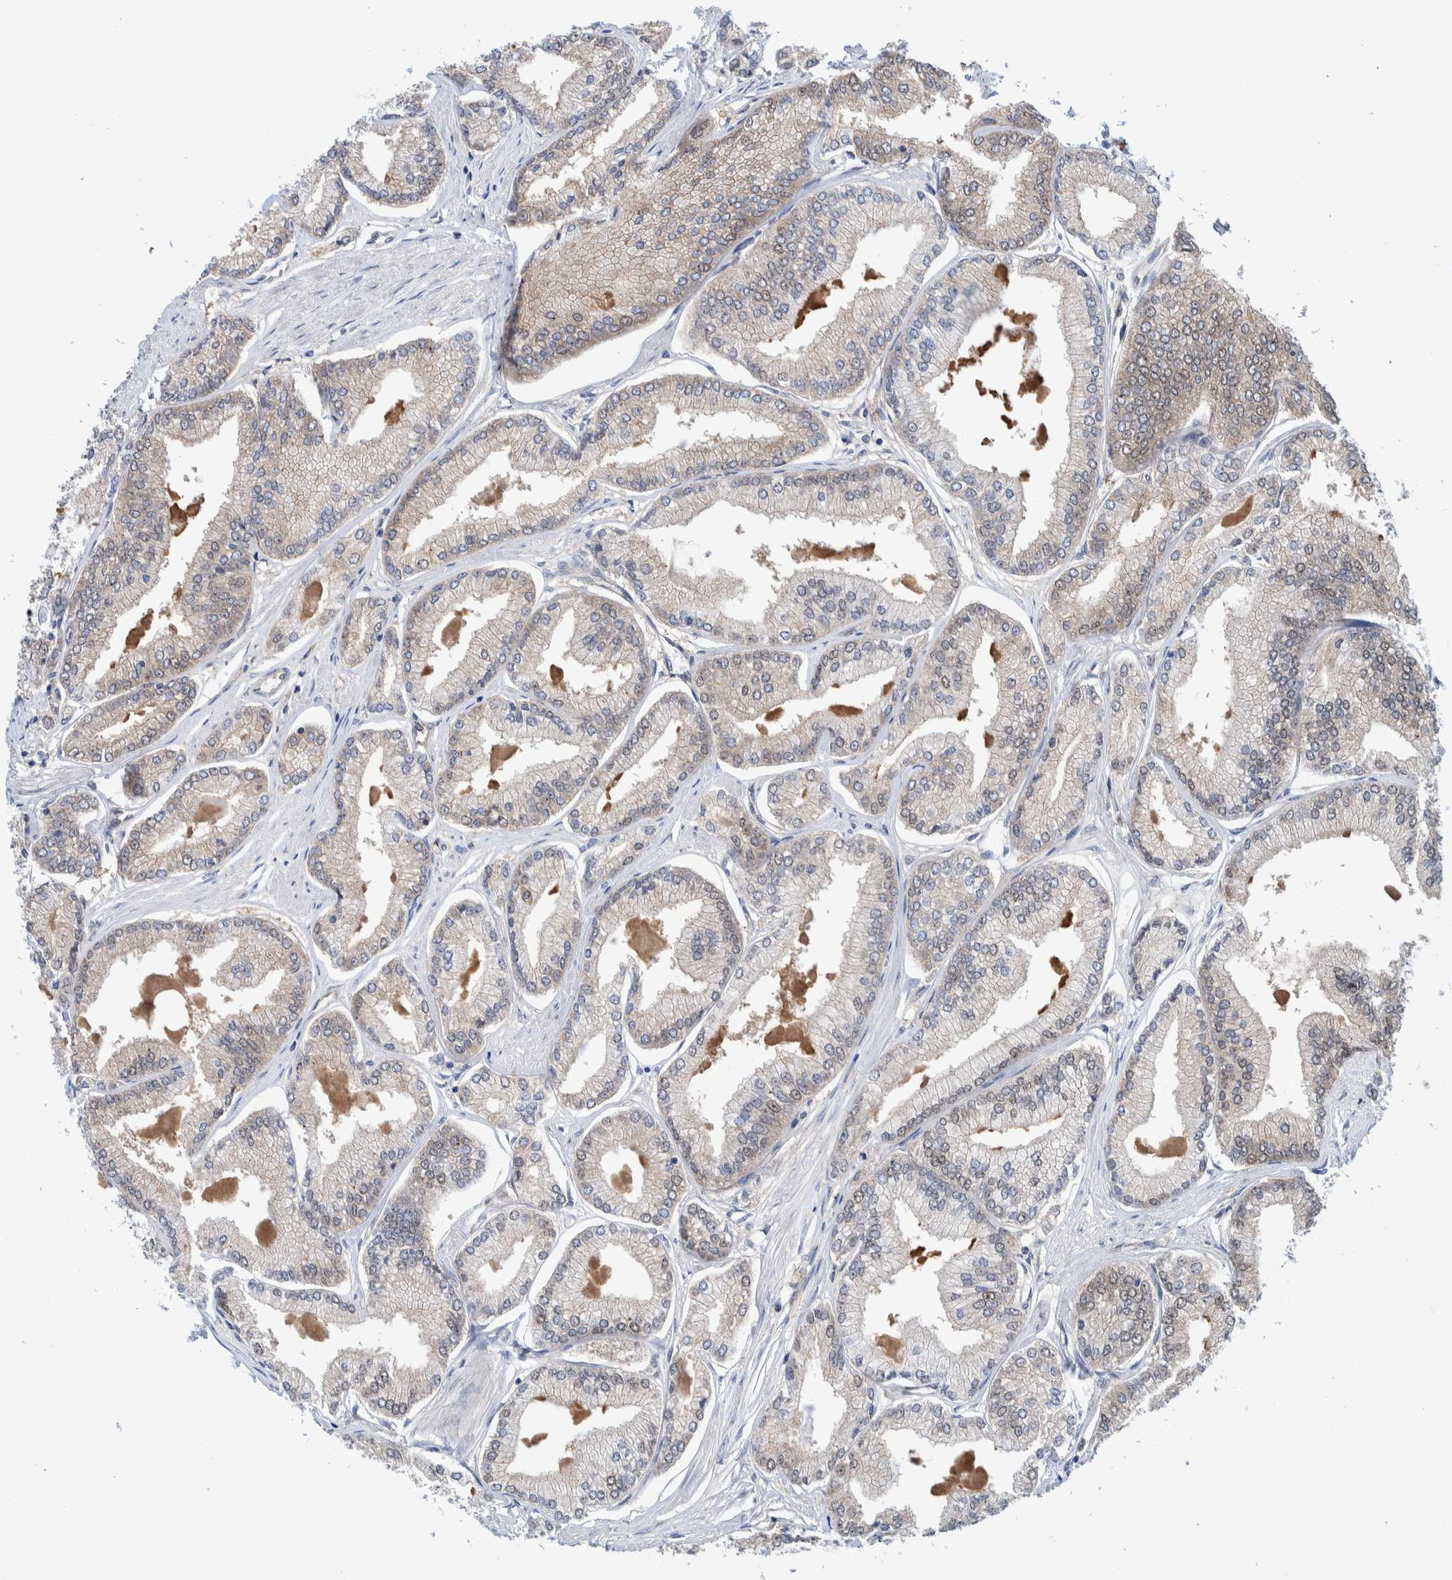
{"staining": {"intensity": "weak", "quantity": "<25%", "location": "cytoplasmic/membranous"}, "tissue": "prostate cancer", "cell_type": "Tumor cells", "image_type": "cancer", "snomed": [{"axis": "morphology", "description": "Adenocarcinoma, Low grade"}, {"axis": "topography", "description": "Prostate"}], "caption": "This histopathology image is of prostate cancer stained with immunohistochemistry to label a protein in brown with the nuclei are counter-stained blue. There is no positivity in tumor cells.", "gene": "PFAS", "patient": {"sex": "male", "age": 52}}